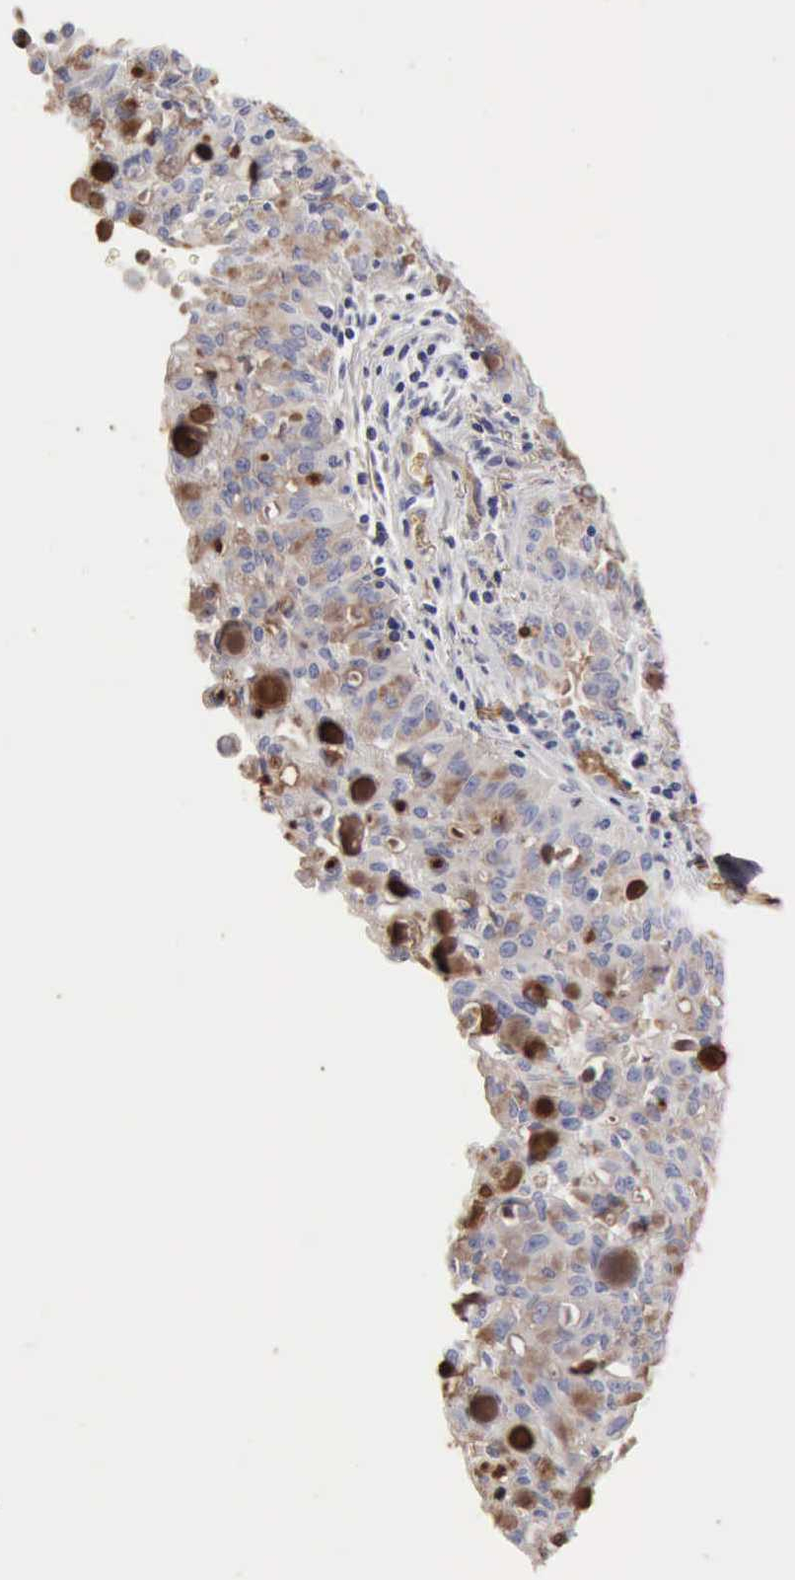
{"staining": {"intensity": "weak", "quantity": "<25%", "location": "cytoplasmic/membranous"}, "tissue": "lung cancer", "cell_type": "Tumor cells", "image_type": "cancer", "snomed": [{"axis": "morphology", "description": "Adenocarcinoma, NOS"}, {"axis": "topography", "description": "Lung"}], "caption": "IHC histopathology image of neoplastic tissue: lung cancer (adenocarcinoma) stained with DAB (3,3'-diaminobenzidine) shows no significant protein expression in tumor cells. The staining was performed using DAB (3,3'-diaminobenzidine) to visualize the protein expression in brown, while the nuclei were stained in blue with hematoxylin (Magnification: 20x).", "gene": "SERPINA1", "patient": {"sex": "female", "age": 44}}